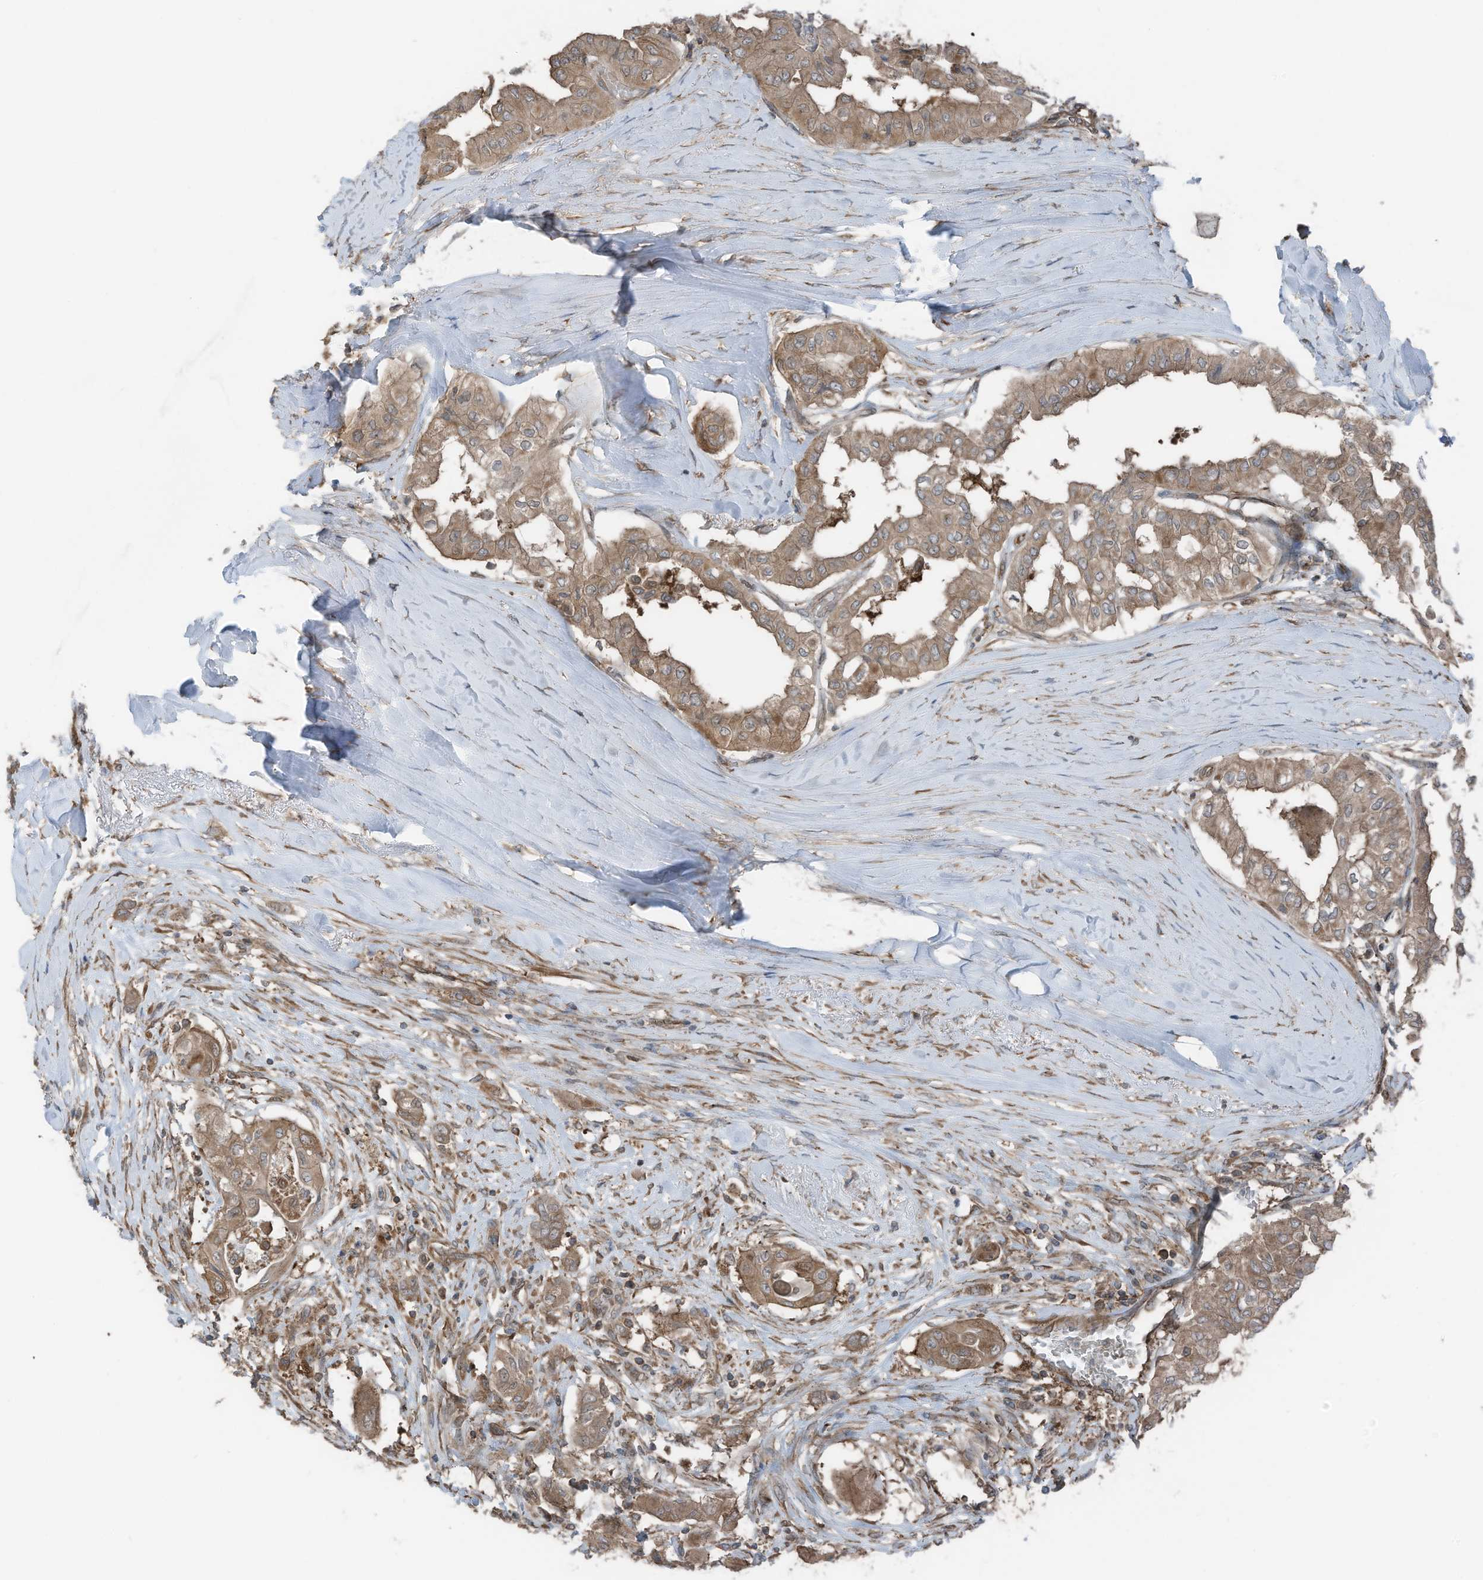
{"staining": {"intensity": "moderate", "quantity": ">75%", "location": "cytoplasmic/membranous"}, "tissue": "thyroid cancer", "cell_type": "Tumor cells", "image_type": "cancer", "snomed": [{"axis": "morphology", "description": "Papillary adenocarcinoma, NOS"}, {"axis": "topography", "description": "Thyroid gland"}], "caption": "Moderate cytoplasmic/membranous protein staining is appreciated in approximately >75% of tumor cells in papillary adenocarcinoma (thyroid).", "gene": "TXNDC9", "patient": {"sex": "female", "age": 59}}